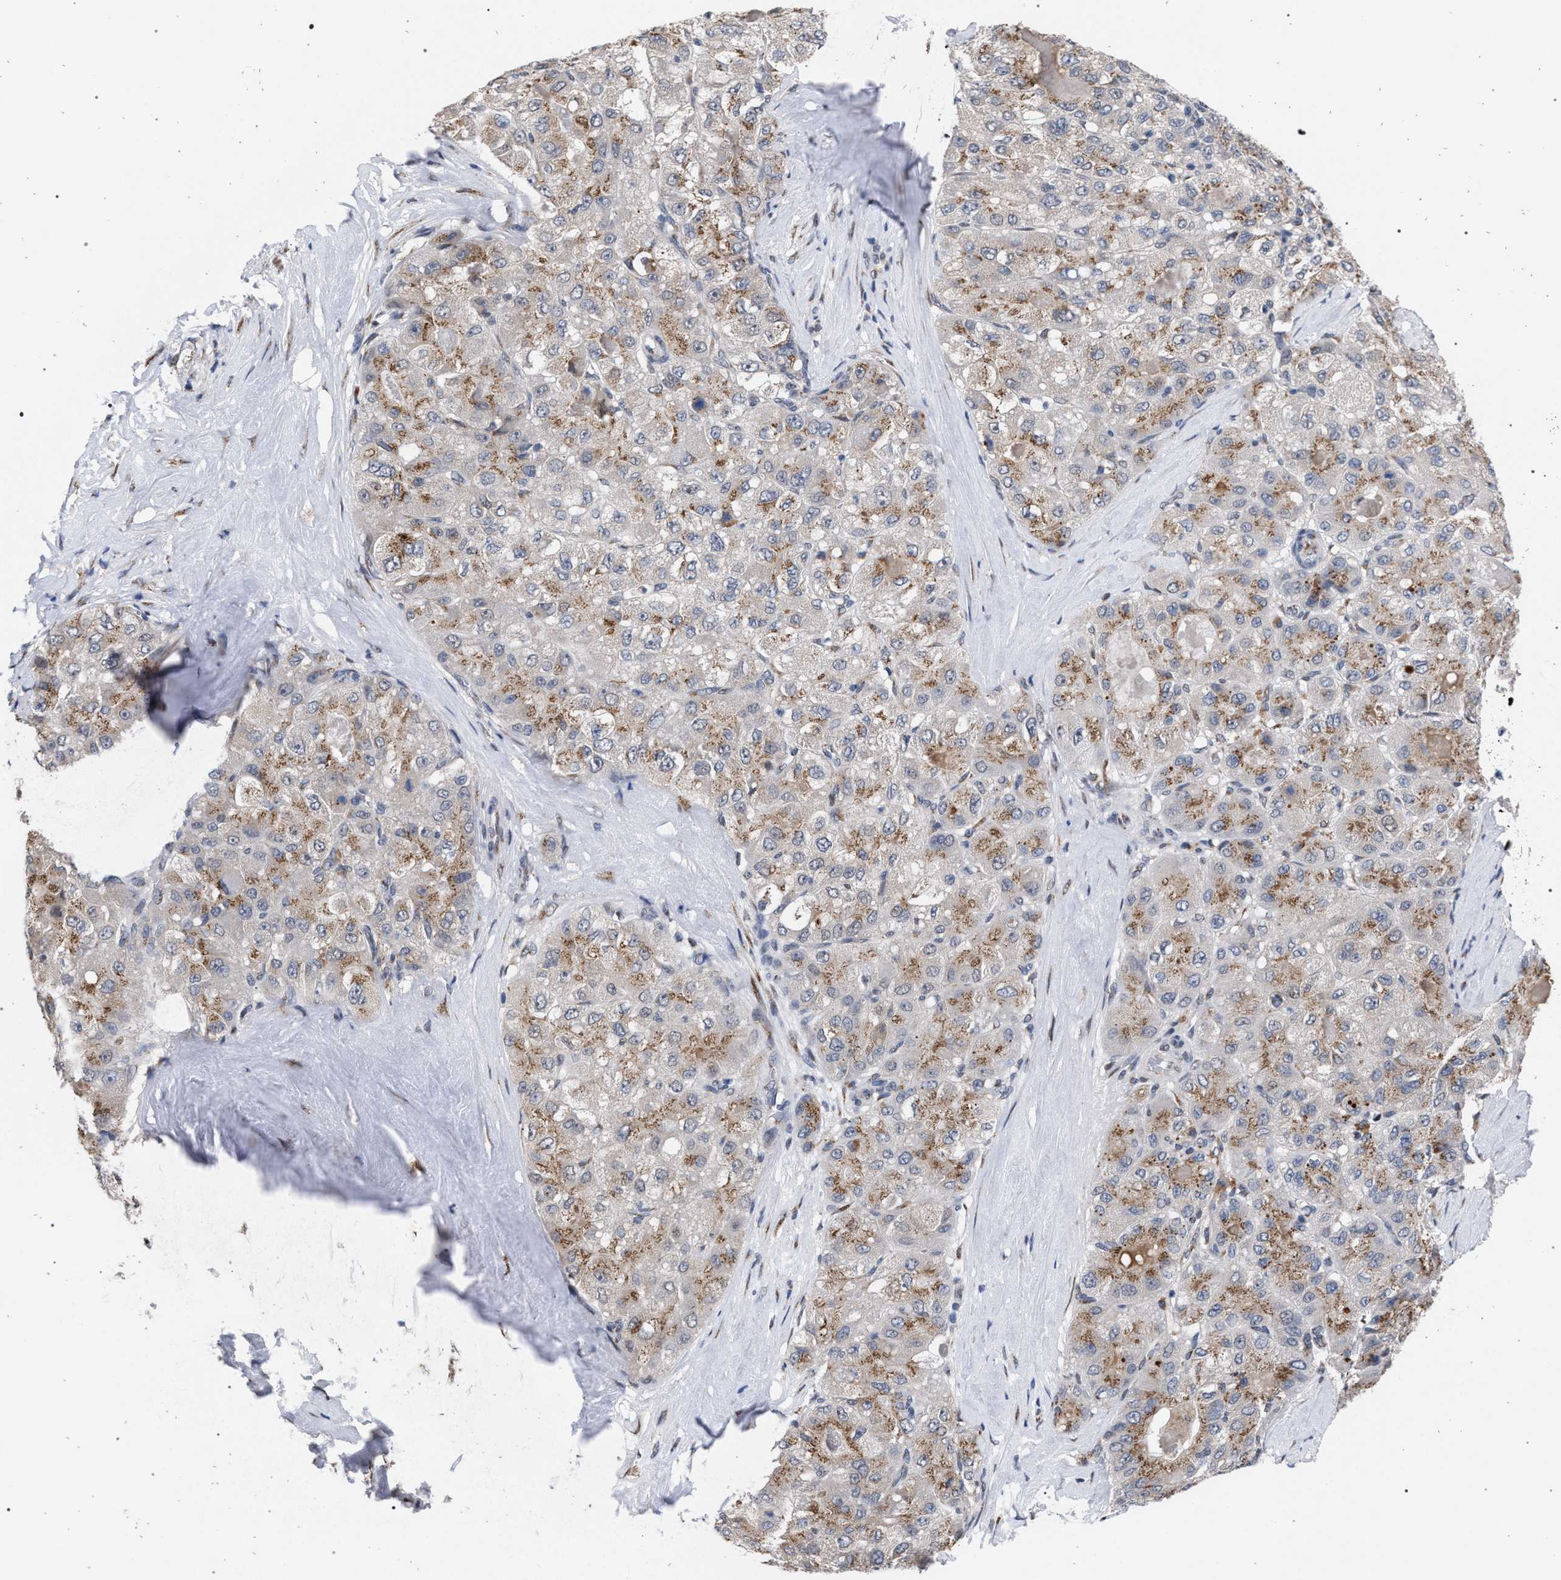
{"staining": {"intensity": "moderate", "quantity": "25%-75%", "location": "cytoplasmic/membranous"}, "tissue": "liver cancer", "cell_type": "Tumor cells", "image_type": "cancer", "snomed": [{"axis": "morphology", "description": "Carcinoma, Hepatocellular, NOS"}, {"axis": "topography", "description": "Liver"}], "caption": "Liver hepatocellular carcinoma stained with a brown dye exhibits moderate cytoplasmic/membranous positive positivity in about 25%-75% of tumor cells.", "gene": "GOLGA2", "patient": {"sex": "male", "age": 80}}